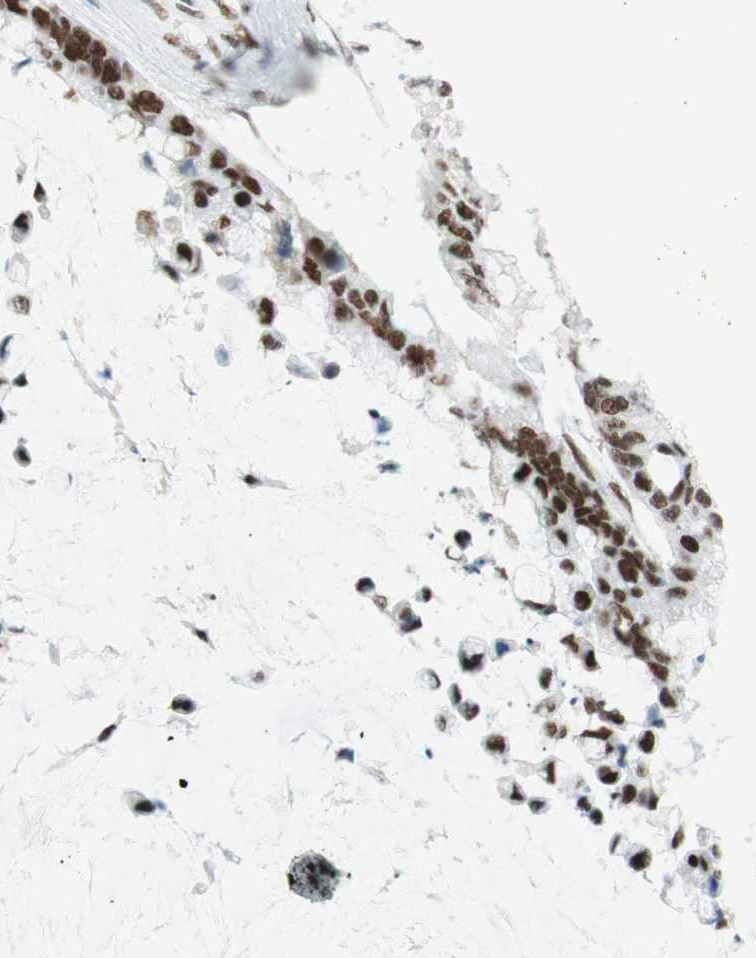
{"staining": {"intensity": "strong", "quantity": "25%-75%", "location": "nuclear"}, "tissue": "pancreatic cancer", "cell_type": "Tumor cells", "image_type": "cancer", "snomed": [{"axis": "morphology", "description": "Adenocarcinoma, NOS"}, {"axis": "topography", "description": "Pancreas"}], "caption": "Immunohistochemistry (IHC) (DAB (3,3'-diaminobenzidine)) staining of pancreatic adenocarcinoma demonstrates strong nuclear protein expression in about 25%-75% of tumor cells. The protein of interest is stained brown, and the nuclei are stained in blue (DAB (3,3'-diaminobenzidine) IHC with brightfield microscopy, high magnification).", "gene": "RNF20", "patient": {"sex": "male", "age": 41}}